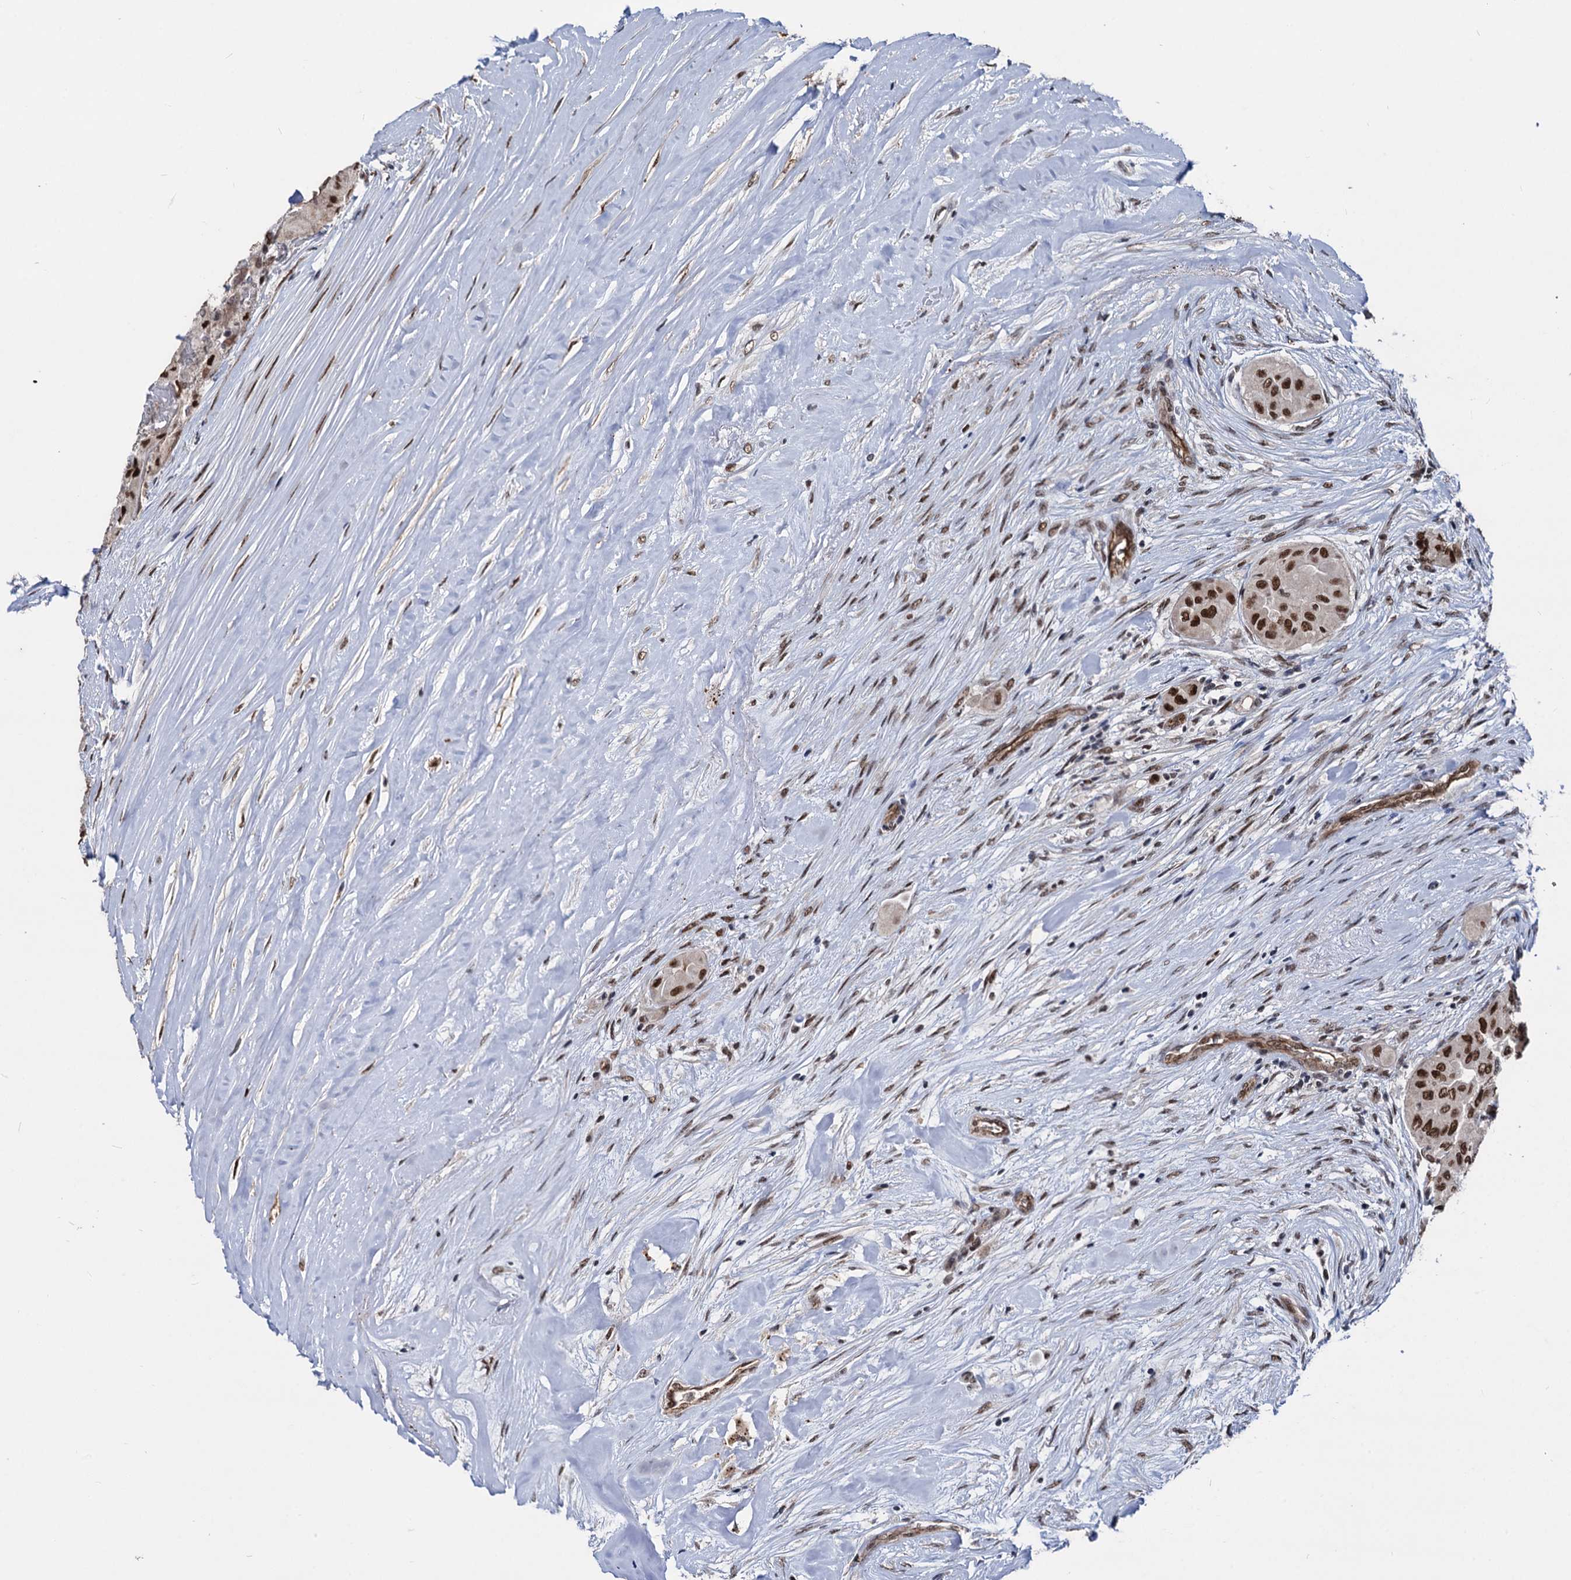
{"staining": {"intensity": "strong", "quantity": ">75%", "location": "nuclear"}, "tissue": "thyroid cancer", "cell_type": "Tumor cells", "image_type": "cancer", "snomed": [{"axis": "morphology", "description": "Papillary adenocarcinoma, NOS"}, {"axis": "topography", "description": "Thyroid gland"}], "caption": "Thyroid papillary adenocarcinoma stained with DAB IHC demonstrates high levels of strong nuclear positivity in about >75% of tumor cells.", "gene": "GALNT11", "patient": {"sex": "female", "age": 59}}